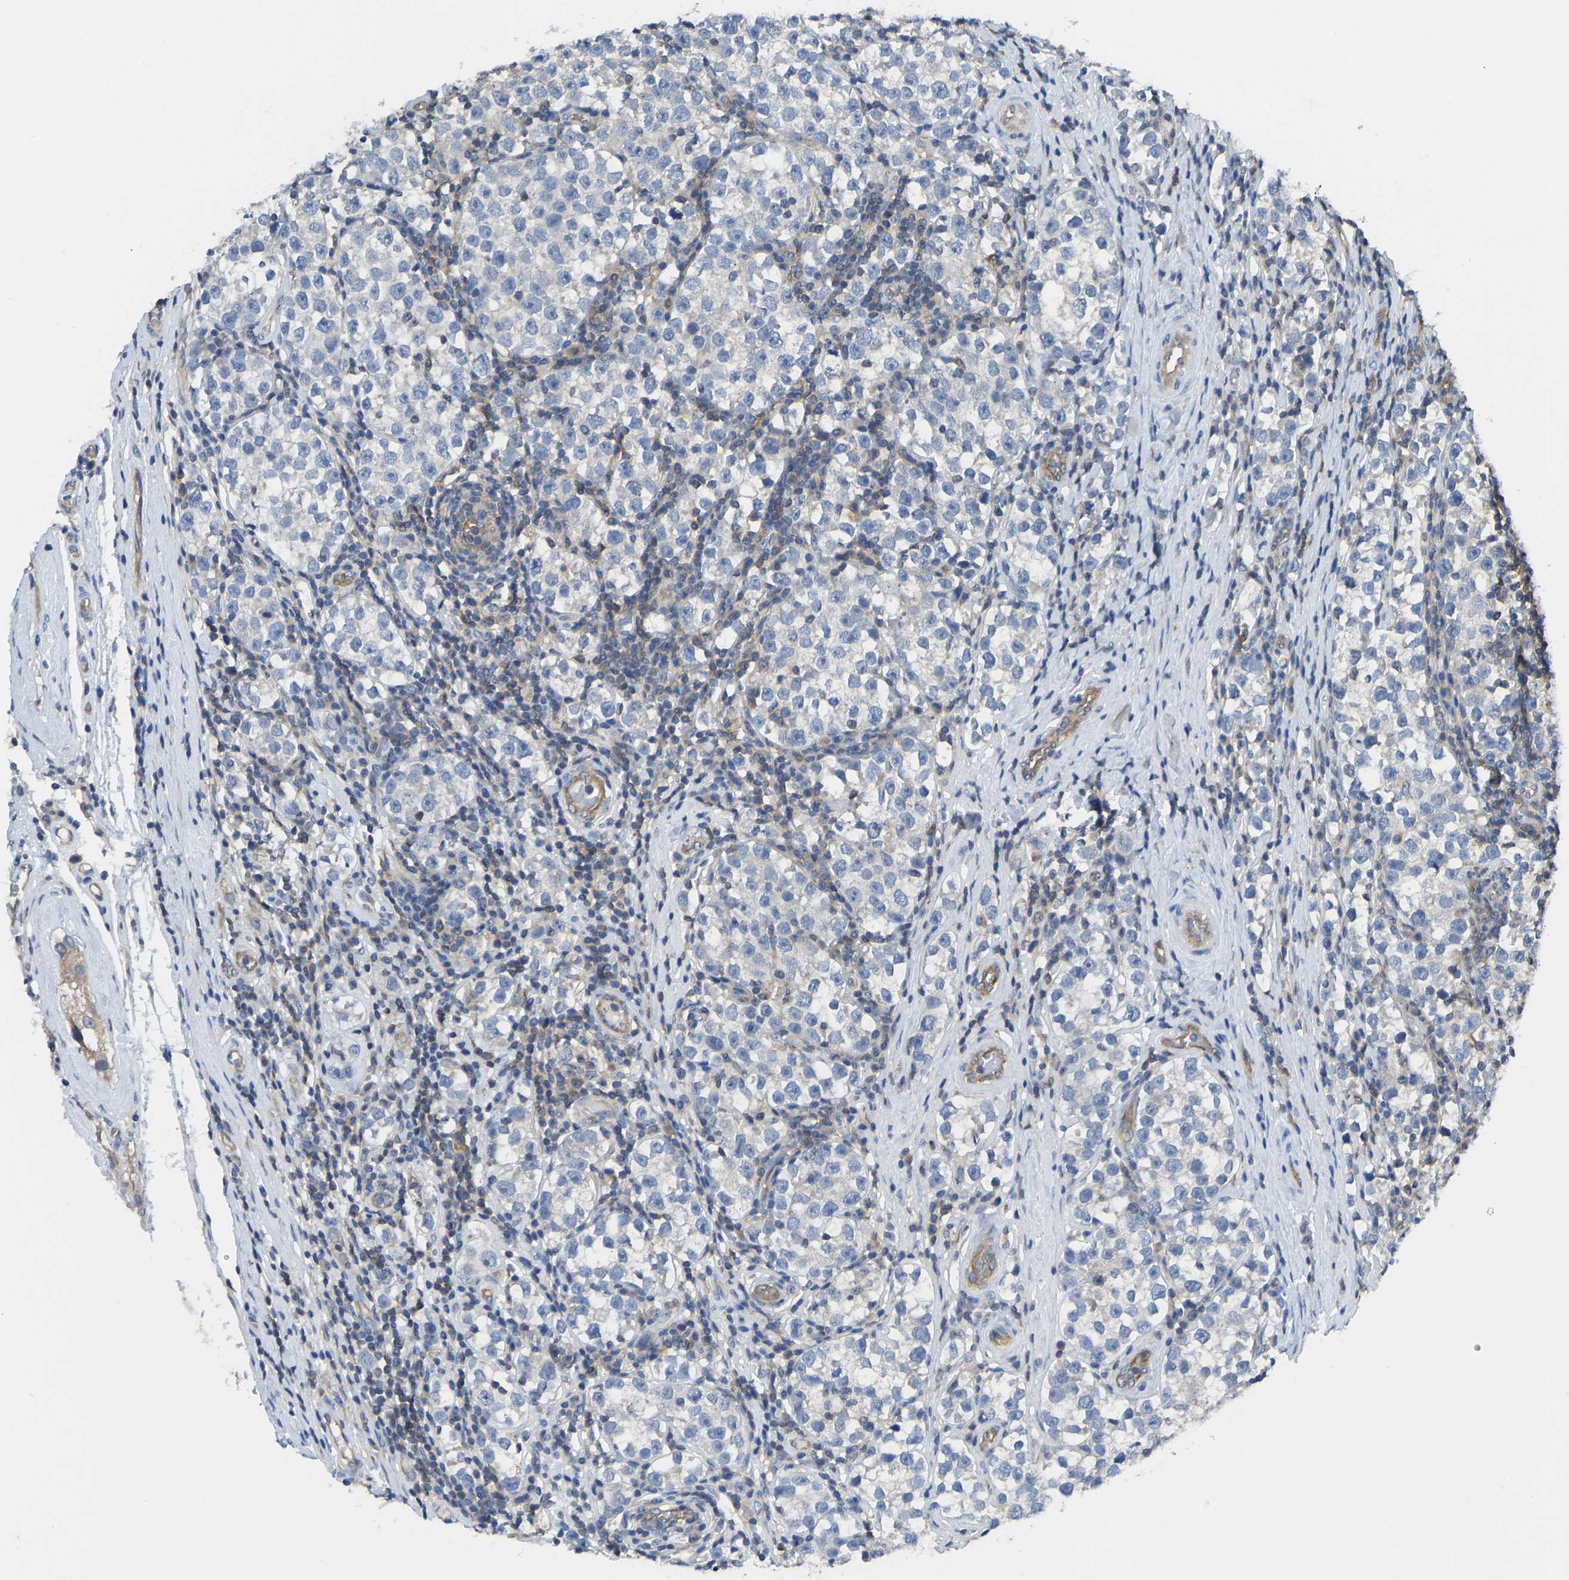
{"staining": {"intensity": "negative", "quantity": "none", "location": "none"}, "tissue": "testis cancer", "cell_type": "Tumor cells", "image_type": "cancer", "snomed": [{"axis": "morphology", "description": "Normal tissue, NOS"}, {"axis": "morphology", "description": "Seminoma, NOS"}, {"axis": "topography", "description": "Testis"}], "caption": "DAB immunohistochemical staining of human testis seminoma reveals no significant expression in tumor cells. (DAB immunohistochemistry (IHC), high magnification).", "gene": "PPP3CA", "patient": {"sex": "male", "age": 43}}